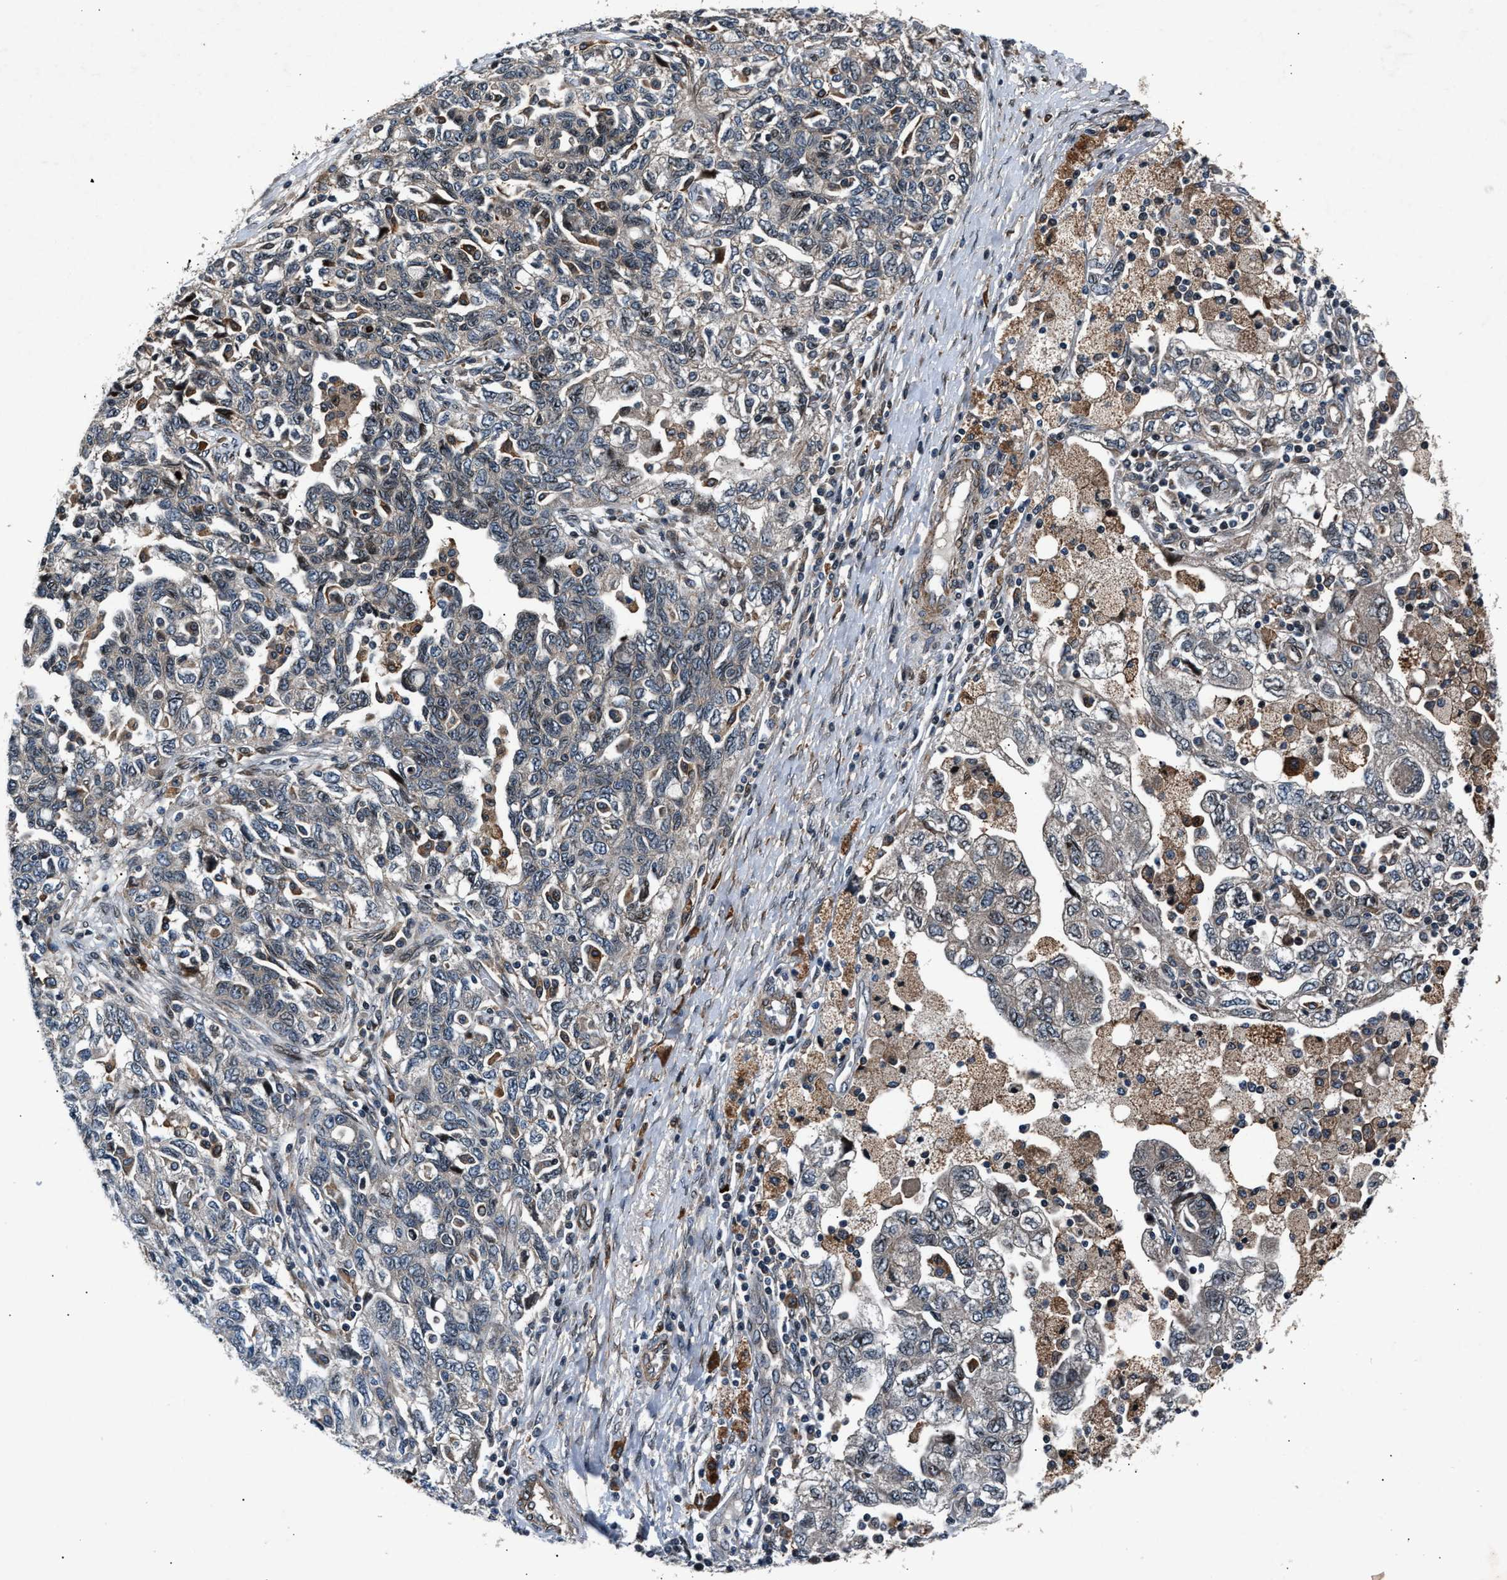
{"staining": {"intensity": "weak", "quantity": "<25%", "location": "cytoplasmic/membranous"}, "tissue": "ovarian cancer", "cell_type": "Tumor cells", "image_type": "cancer", "snomed": [{"axis": "morphology", "description": "Carcinoma, NOS"}, {"axis": "morphology", "description": "Cystadenocarcinoma, serous, NOS"}, {"axis": "topography", "description": "Ovary"}], "caption": "A photomicrograph of ovarian cancer stained for a protein displays no brown staining in tumor cells.", "gene": "DYNC2I1", "patient": {"sex": "female", "age": 69}}